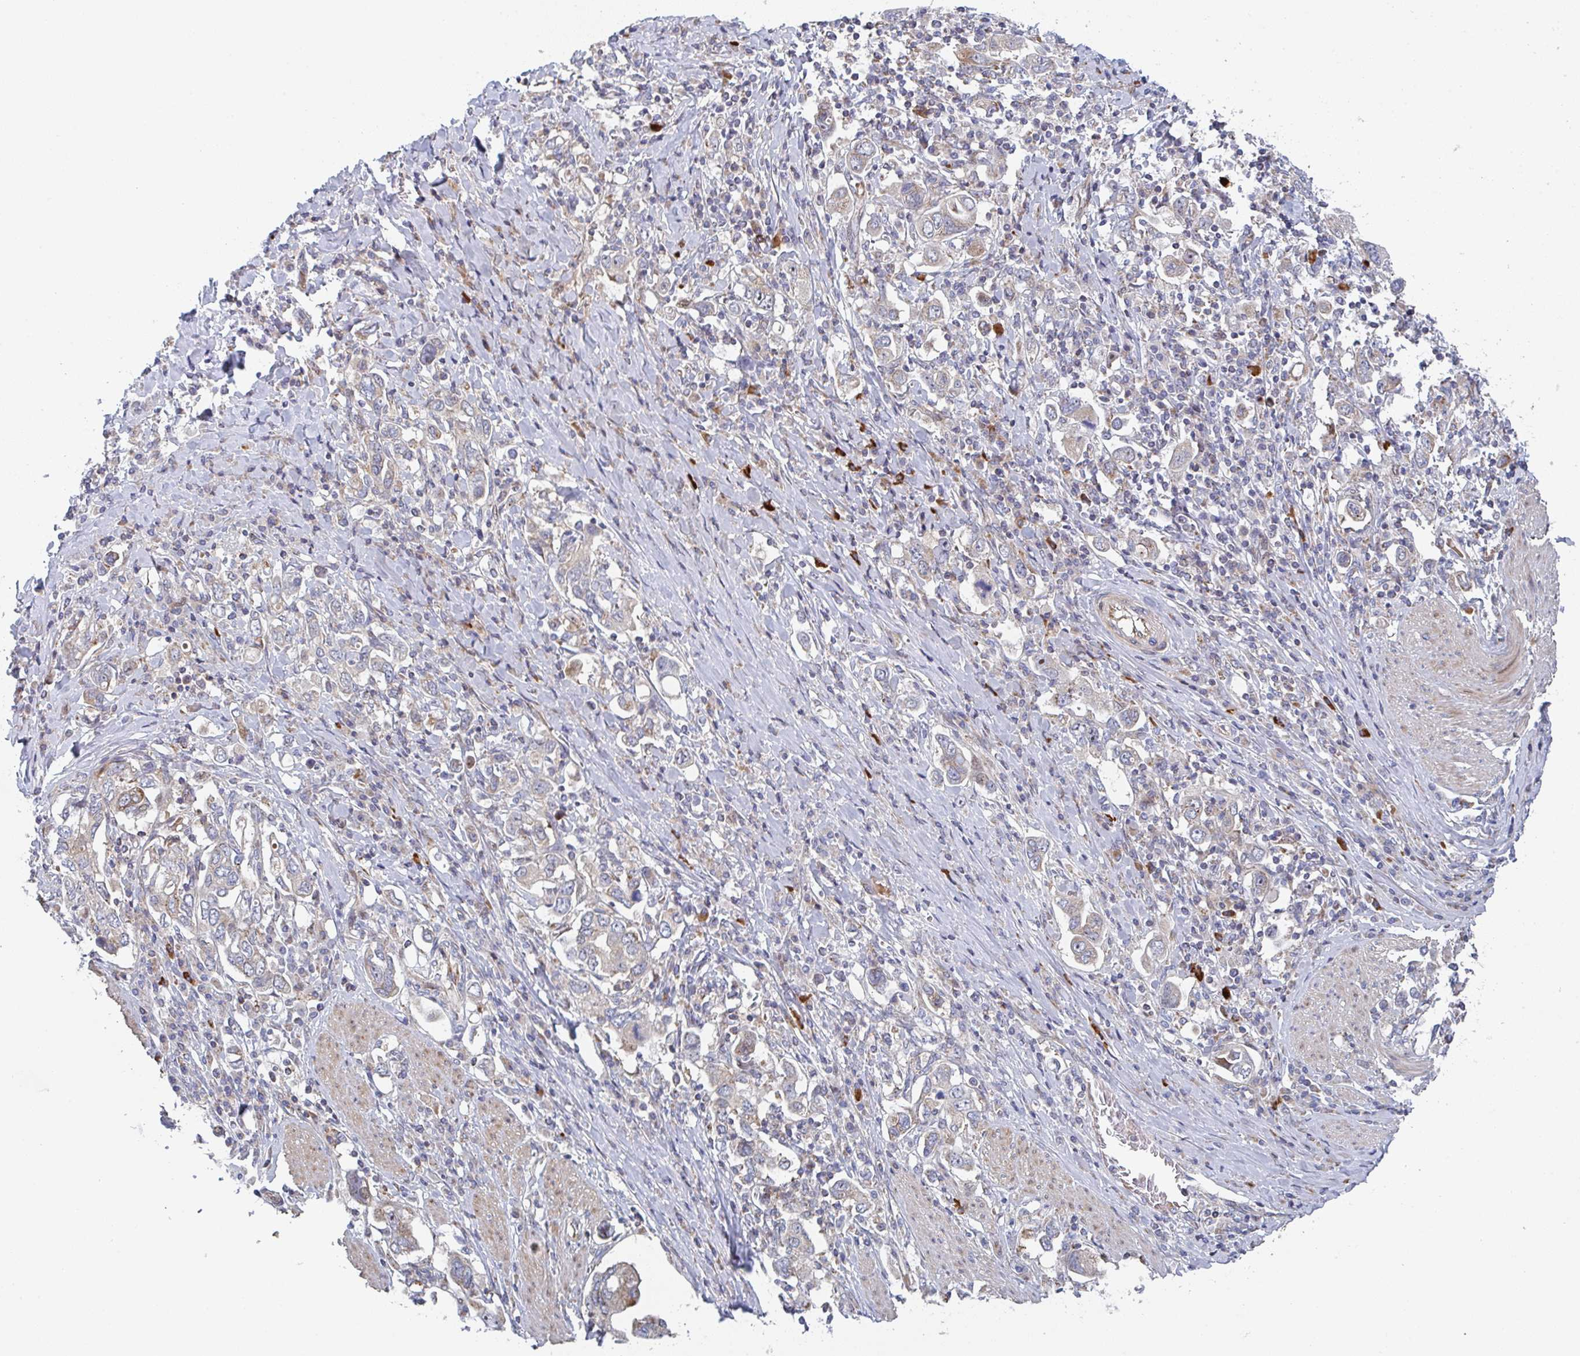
{"staining": {"intensity": "weak", "quantity": "25%-75%", "location": "cytoplasmic/membranous"}, "tissue": "stomach cancer", "cell_type": "Tumor cells", "image_type": "cancer", "snomed": [{"axis": "morphology", "description": "Adenocarcinoma, NOS"}, {"axis": "topography", "description": "Stomach, upper"}, {"axis": "topography", "description": "Stomach"}], "caption": "This photomicrograph demonstrates stomach cancer stained with immunohistochemistry to label a protein in brown. The cytoplasmic/membranous of tumor cells show weak positivity for the protein. Nuclei are counter-stained blue.", "gene": "ZNF644", "patient": {"sex": "male", "age": 62}}